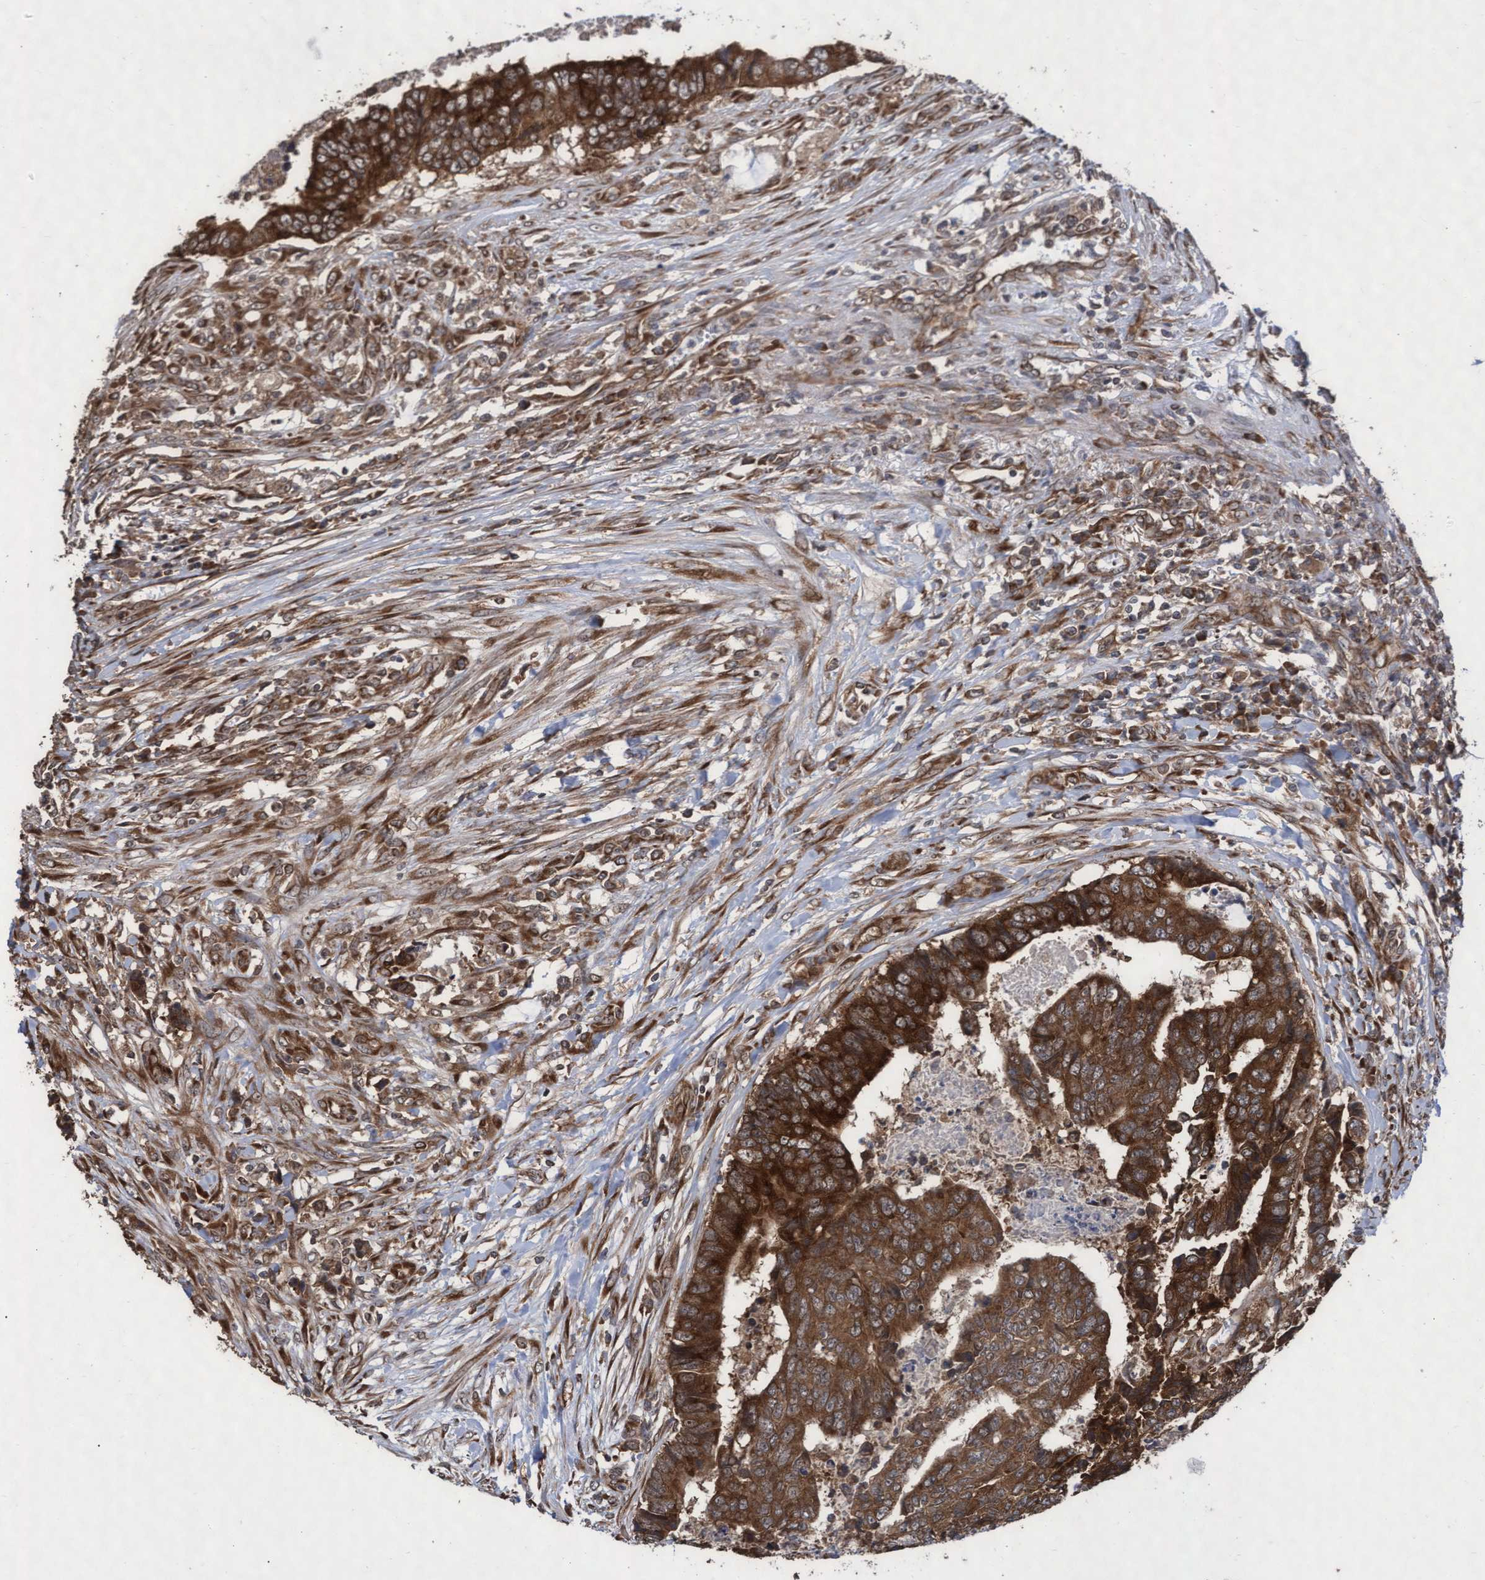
{"staining": {"intensity": "strong", "quantity": ">75%", "location": "cytoplasmic/membranous"}, "tissue": "colorectal cancer", "cell_type": "Tumor cells", "image_type": "cancer", "snomed": [{"axis": "morphology", "description": "Adenocarcinoma, NOS"}, {"axis": "topography", "description": "Rectum"}], "caption": "Protein analysis of colorectal cancer tissue shows strong cytoplasmic/membranous positivity in about >75% of tumor cells. (DAB = brown stain, brightfield microscopy at high magnification).", "gene": "ABCF2", "patient": {"sex": "male", "age": 84}}